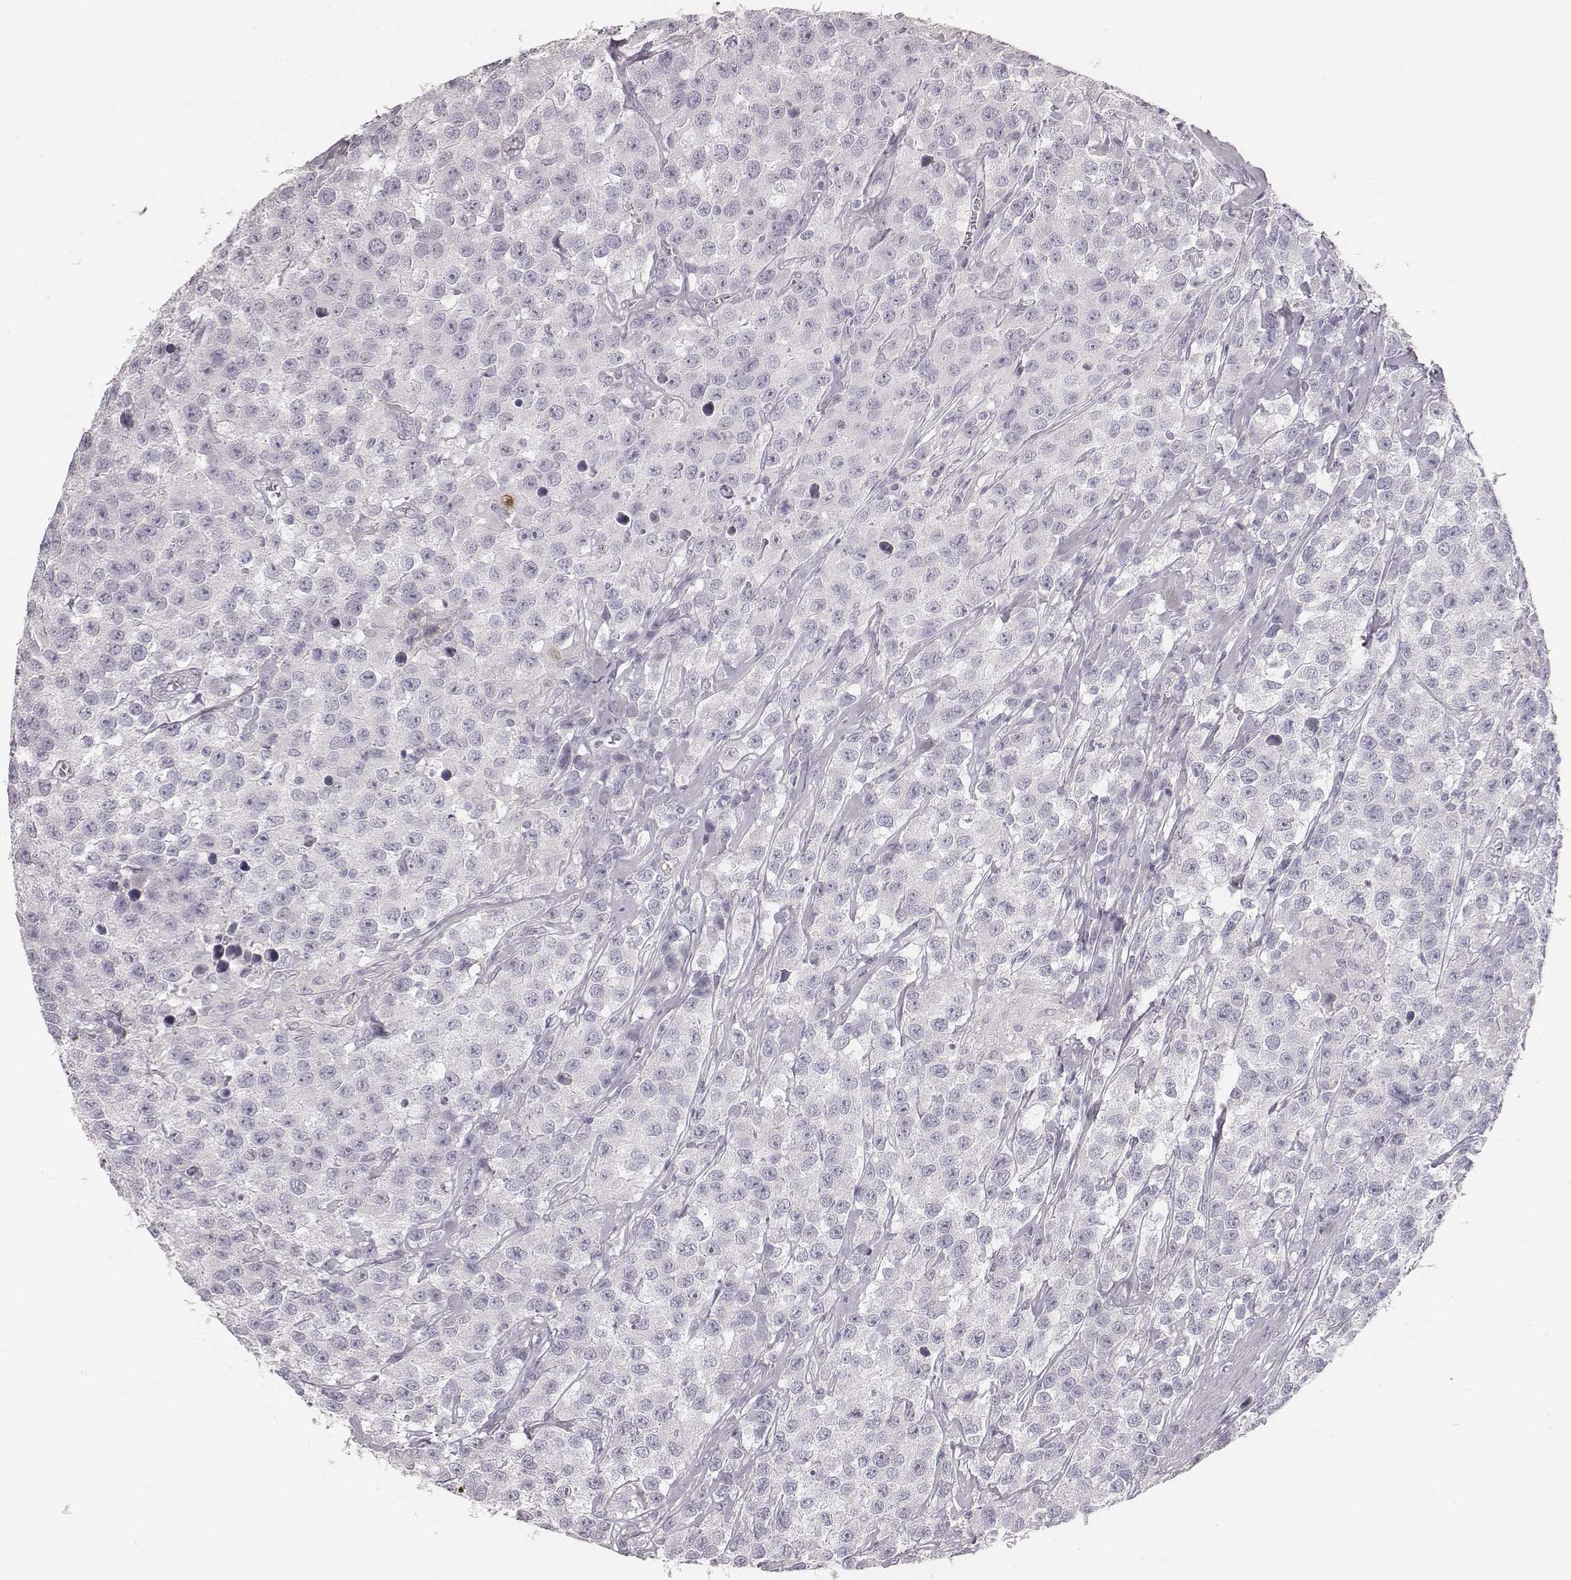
{"staining": {"intensity": "negative", "quantity": "none", "location": "none"}, "tissue": "testis cancer", "cell_type": "Tumor cells", "image_type": "cancer", "snomed": [{"axis": "morphology", "description": "Seminoma, NOS"}, {"axis": "topography", "description": "Testis"}], "caption": "This is an immunohistochemistry (IHC) micrograph of seminoma (testis). There is no positivity in tumor cells.", "gene": "MYH6", "patient": {"sex": "male", "age": 59}}